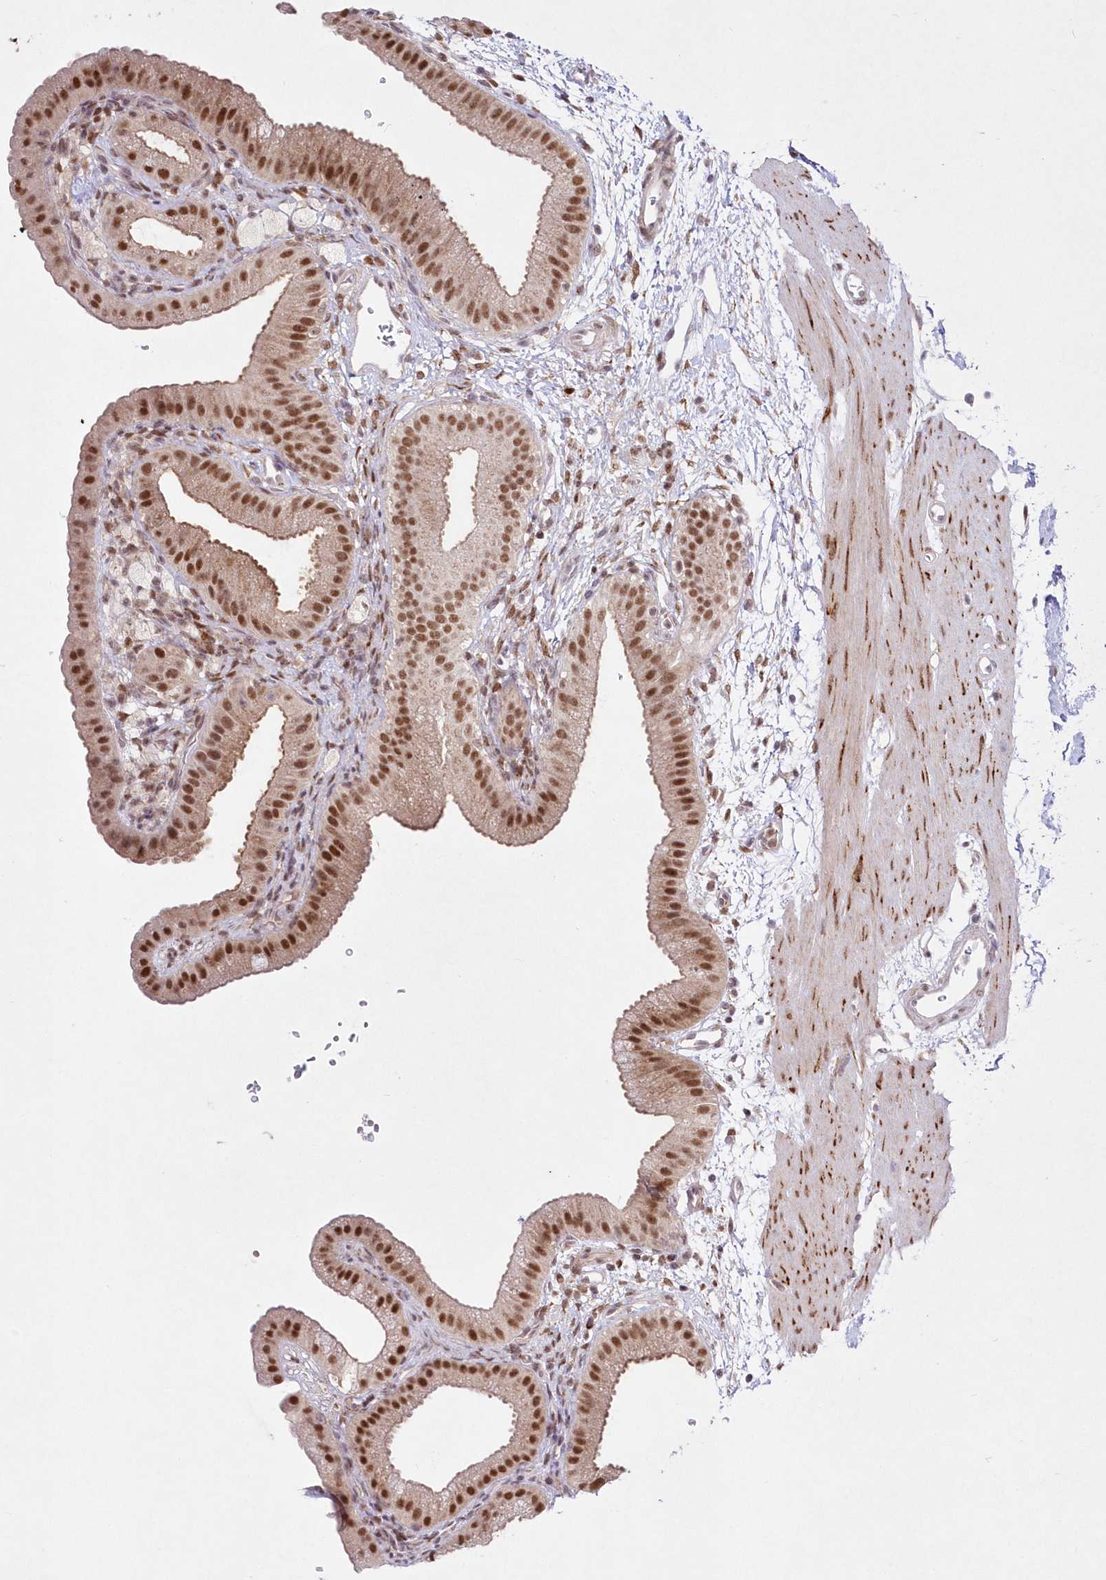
{"staining": {"intensity": "moderate", "quantity": ">75%", "location": "nuclear"}, "tissue": "gallbladder", "cell_type": "Glandular cells", "image_type": "normal", "snomed": [{"axis": "morphology", "description": "Normal tissue, NOS"}, {"axis": "topography", "description": "Gallbladder"}], "caption": "Immunohistochemistry (IHC) micrograph of unremarkable human gallbladder stained for a protein (brown), which shows medium levels of moderate nuclear expression in about >75% of glandular cells.", "gene": "LDB1", "patient": {"sex": "female", "age": 64}}